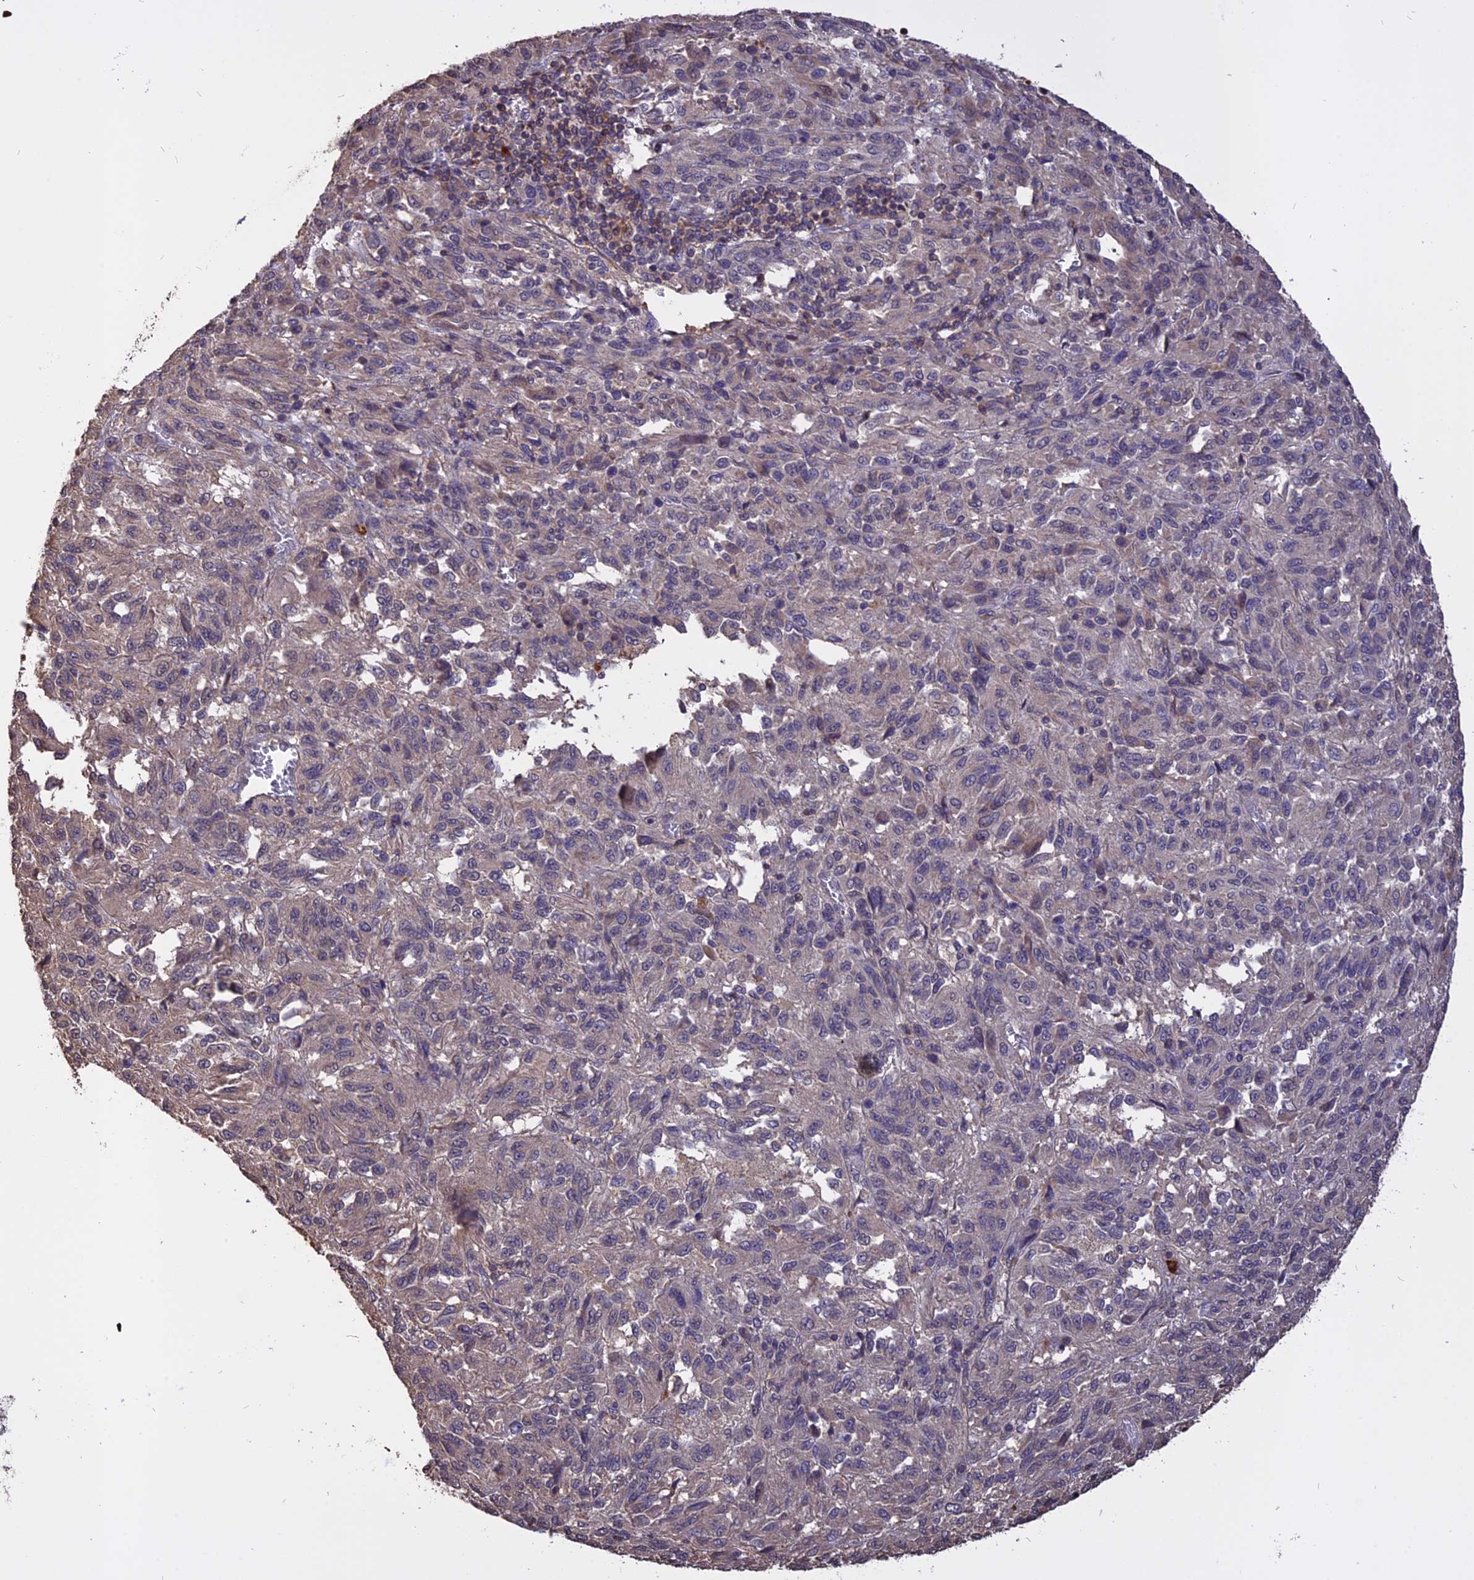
{"staining": {"intensity": "negative", "quantity": "none", "location": "none"}, "tissue": "melanoma", "cell_type": "Tumor cells", "image_type": "cancer", "snomed": [{"axis": "morphology", "description": "Malignant melanoma, Metastatic site"}, {"axis": "topography", "description": "Lung"}], "caption": "Immunohistochemistry (IHC) photomicrograph of malignant melanoma (metastatic site) stained for a protein (brown), which exhibits no positivity in tumor cells. (Brightfield microscopy of DAB IHC at high magnification).", "gene": "CARMIL2", "patient": {"sex": "male", "age": 64}}